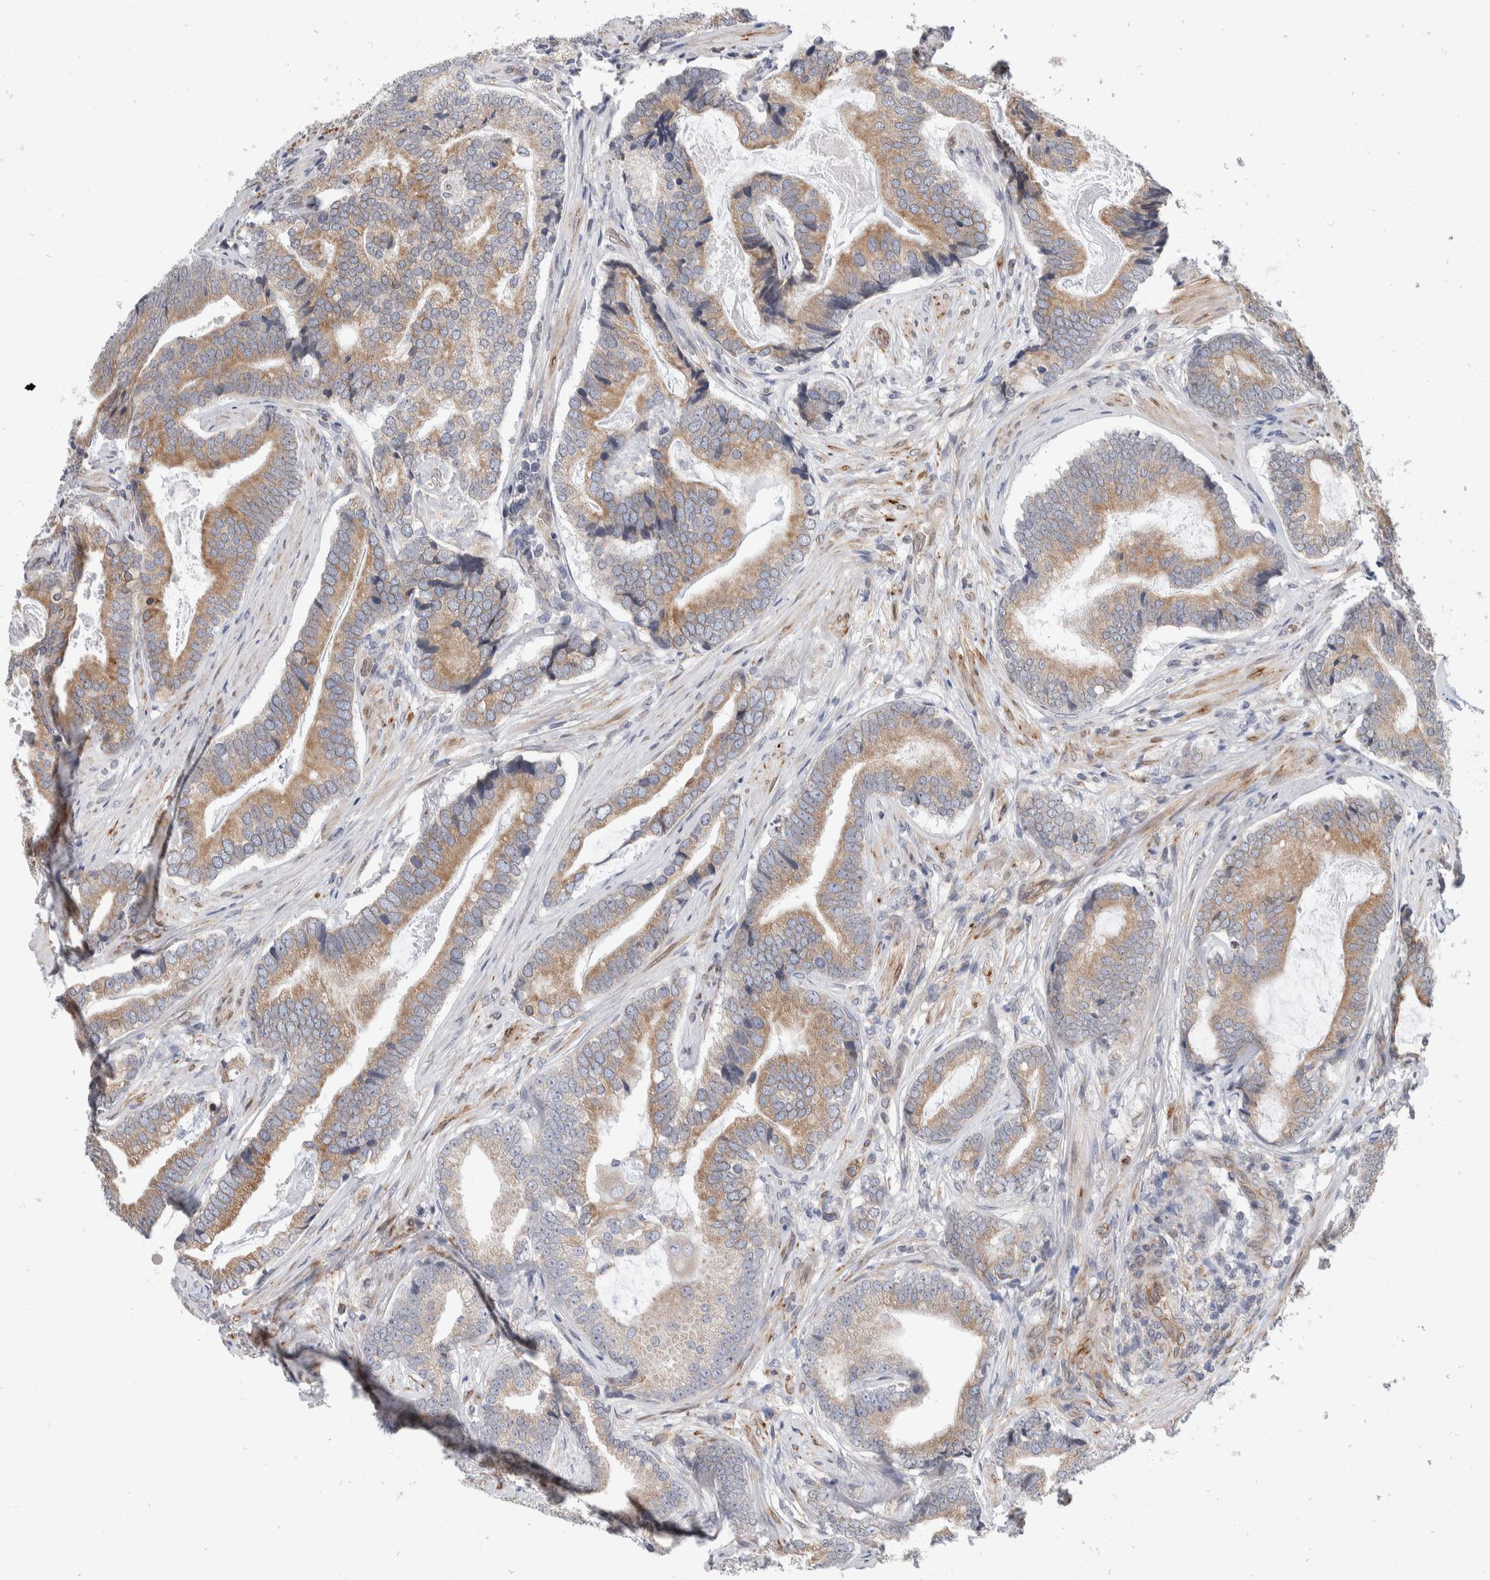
{"staining": {"intensity": "moderate", "quantity": ">75%", "location": "cytoplasmic/membranous"}, "tissue": "prostate cancer", "cell_type": "Tumor cells", "image_type": "cancer", "snomed": [{"axis": "morphology", "description": "Adenocarcinoma, High grade"}, {"axis": "topography", "description": "Prostate"}], "caption": "Immunohistochemistry (IHC) of prostate high-grade adenocarcinoma shows medium levels of moderate cytoplasmic/membranous staining in approximately >75% of tumor cells.", "gene": "TMEM245", "patient": {"sex": "male", "age": 55}}